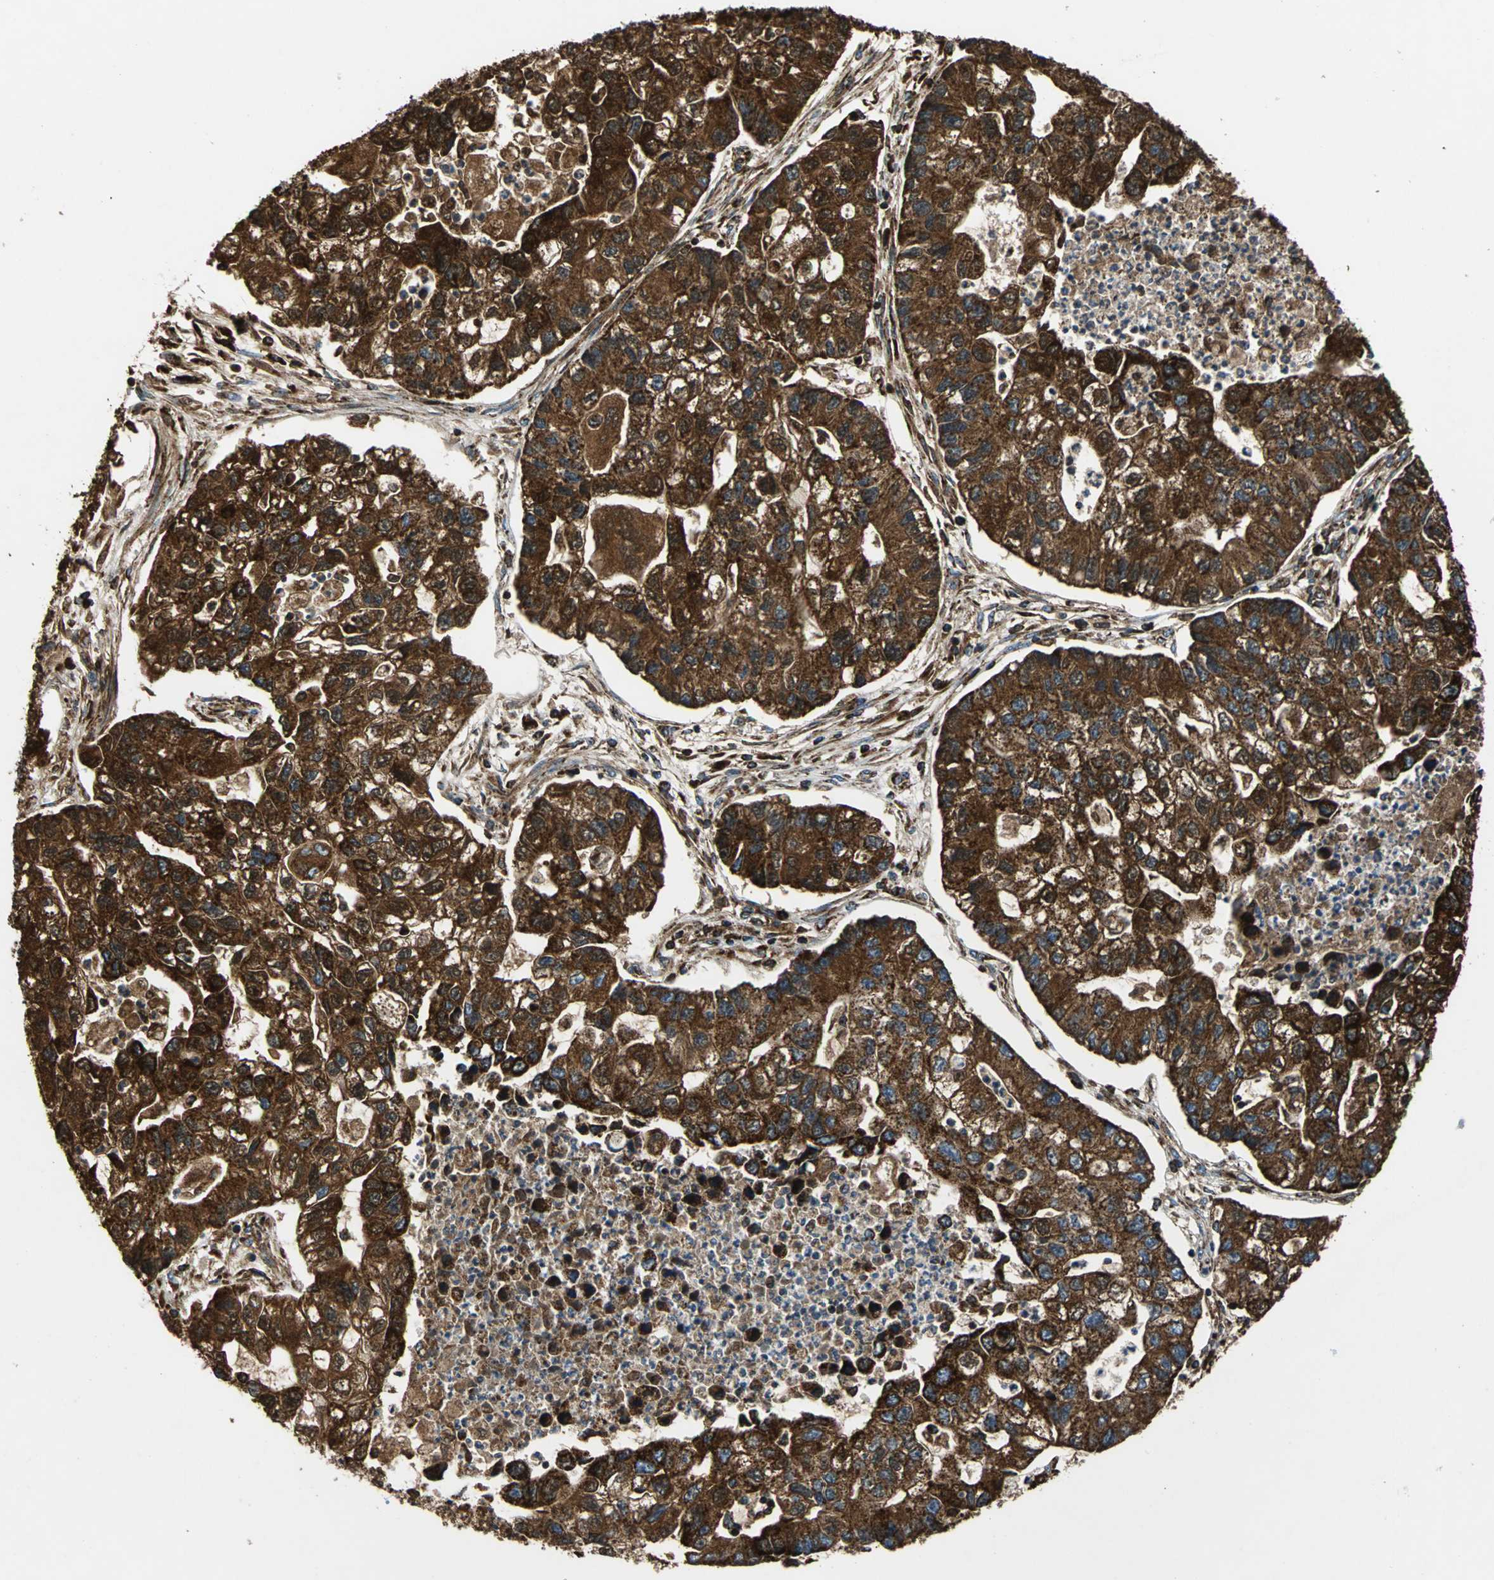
{"staining": {"intensity": "strong", "quantity": ">75%", "location": "cytoplasmic/membranous"}, "tissue": "lung cancer", "cell_type": "Tumor cells", "image_type": "cancer", "snomed": [{"axis": "morphology", "description": "Adenocarcinoma, NOS"}, {"axis": "topography", "description": "Lung"}], "caption": "Brown immunohistochemical staining in human lung cancer (adenocarcinoma) shows strong cytoplasmic/membranous positivity in approximately >75% of tumor cells.", "gene": "ECH1", "patient": {"sex": "female", "age": 51}}